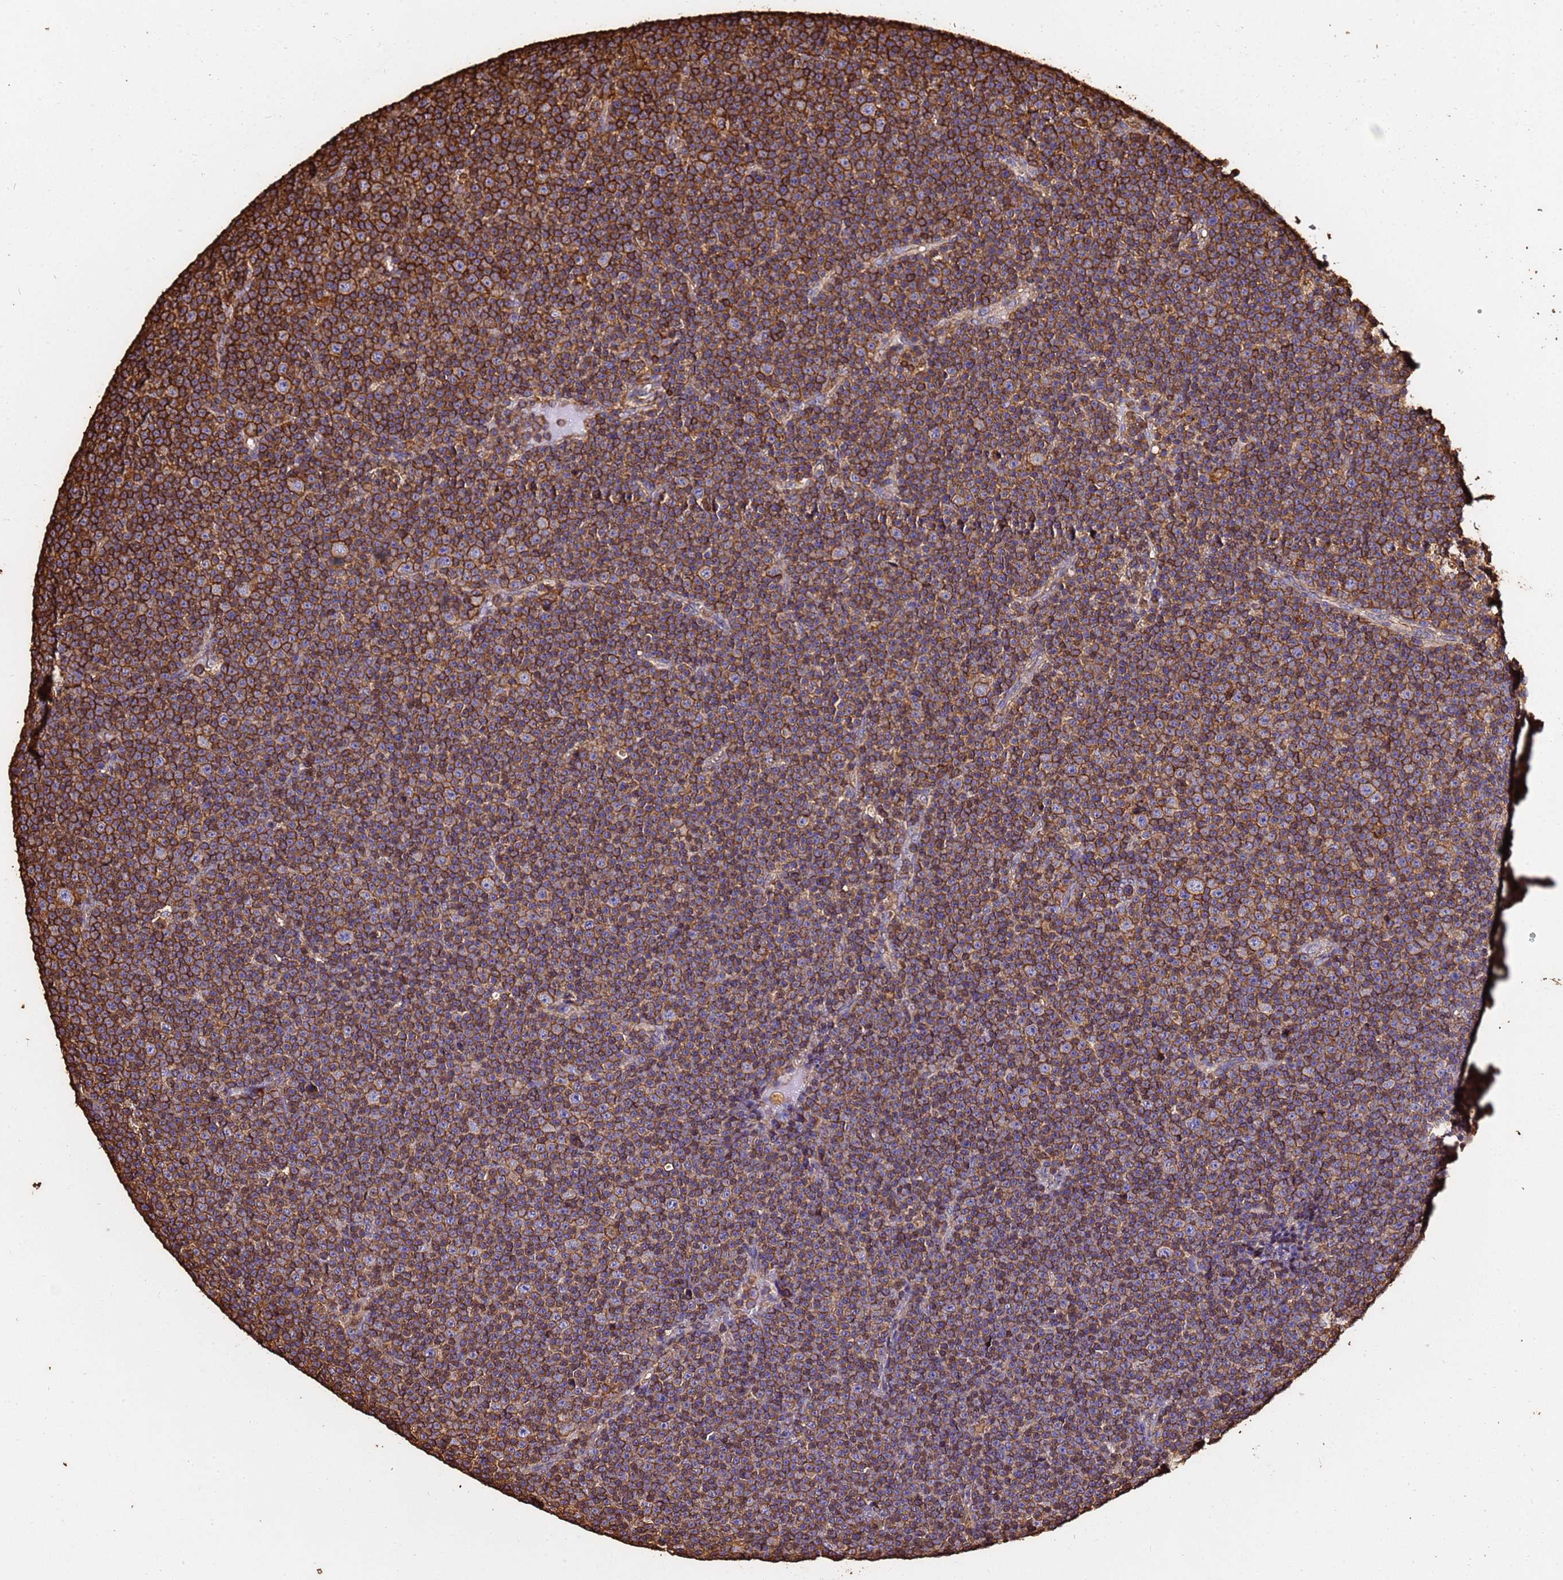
{"staining": {"intensity": "strong", "quantity": ">75%", "location": "cytoplasmic/membranous"}, "tissue": "lymphoma", "cell_type": "Tumor cells", "image_type": "cancer", "snomed": [{"axis": "morphology", "description": "Malignant lymphoma, non-Hodgkin's type, Low grade"}, {"axis": "topography", "description": "Lymph node"}], "caption": "A photomicrograph of human low-grade malignant lymphoma, non-Hodgkin's type stained for a protein shows strong cytoplasmic/membranous brown staining in tumor cells.", "gene": "ACTB", "patient": {"sex": "female", "age": 67}}